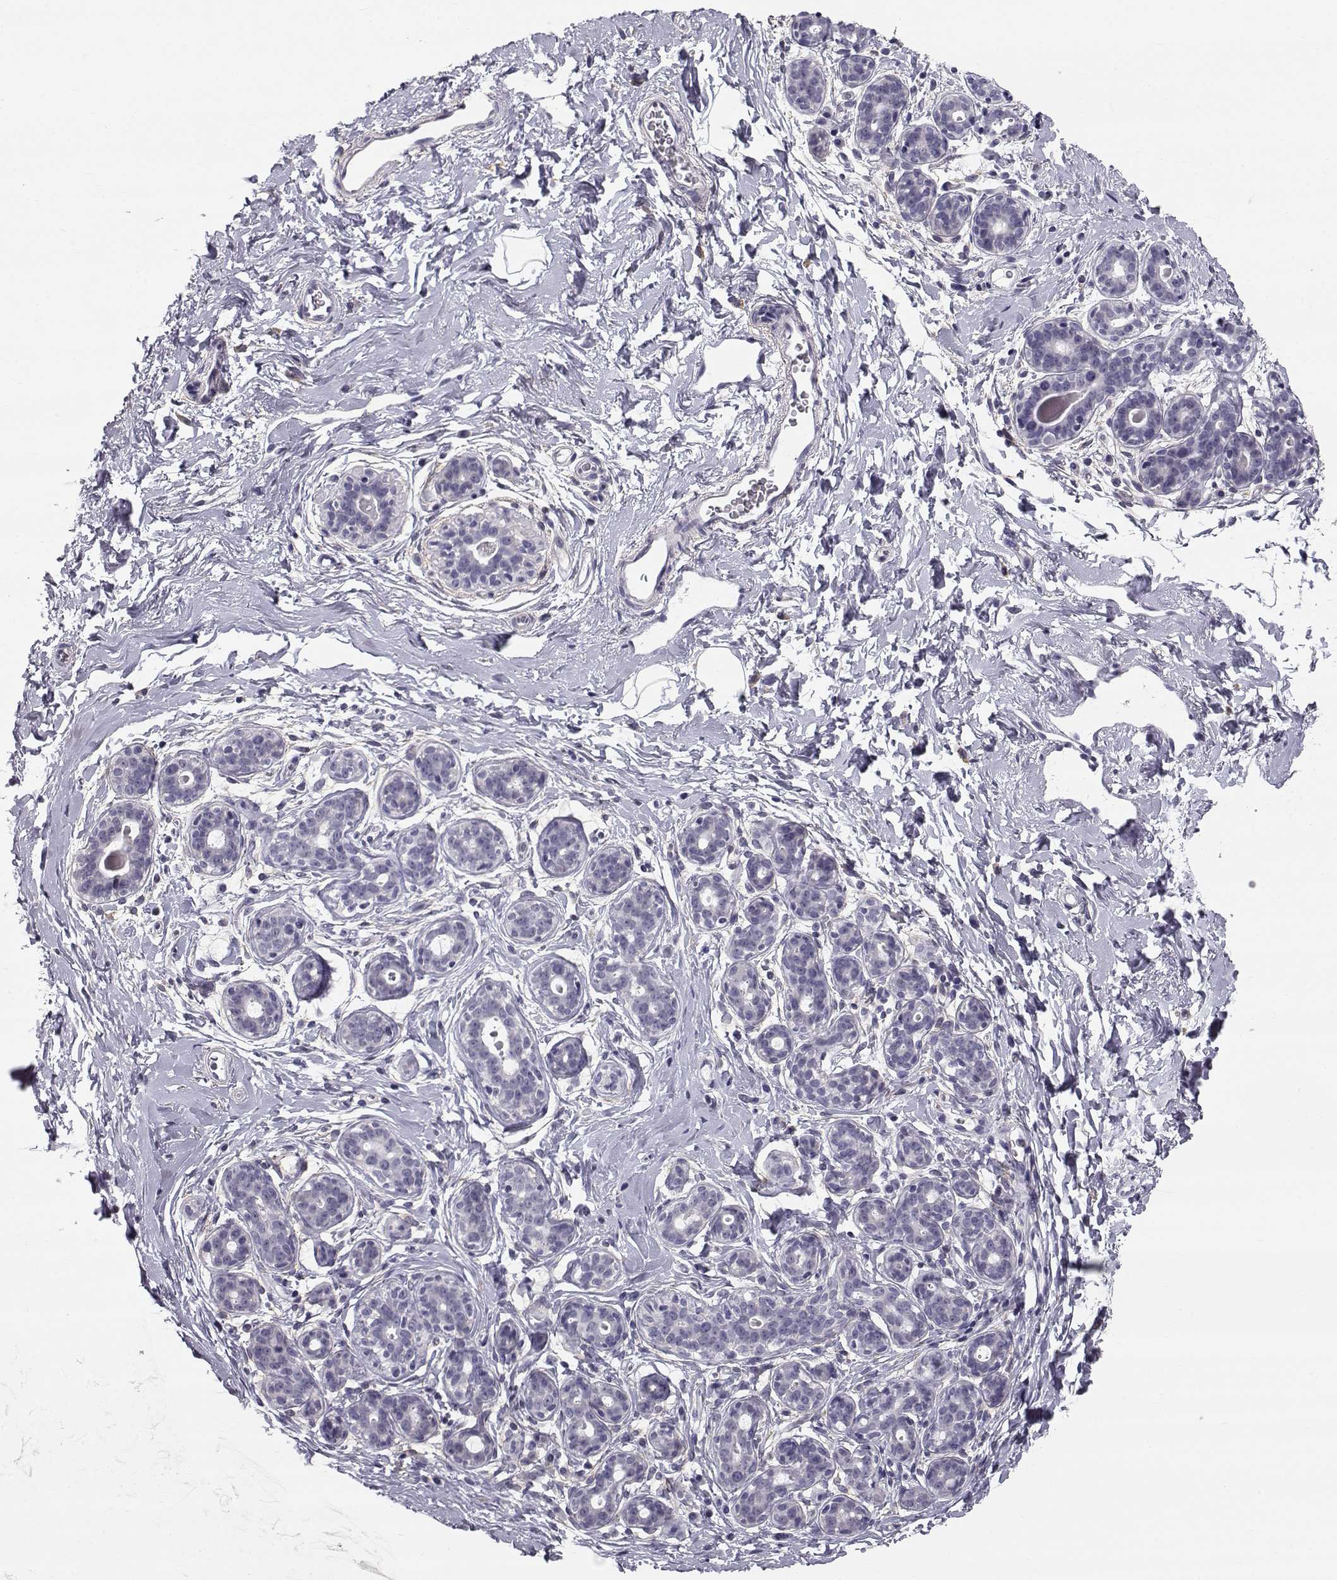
{"staining": {"intensity": "negative", "quantity": "none", "location": "none"}, "tissue": "breast", "cell_type": "Adipocytes", "image_type": "normal", "snomed": [{"axis": "morphology", "description": "Normal tissue, NOS"}, {"axis": "topography", "description": "Breast"}], "caption": "This is an immunohistochemistry (IHC) micrograph of normal breast. There is no staining in adipocytes.", "gene": "SPDYE4", "patient": {"sex": "female", "age": 43}}